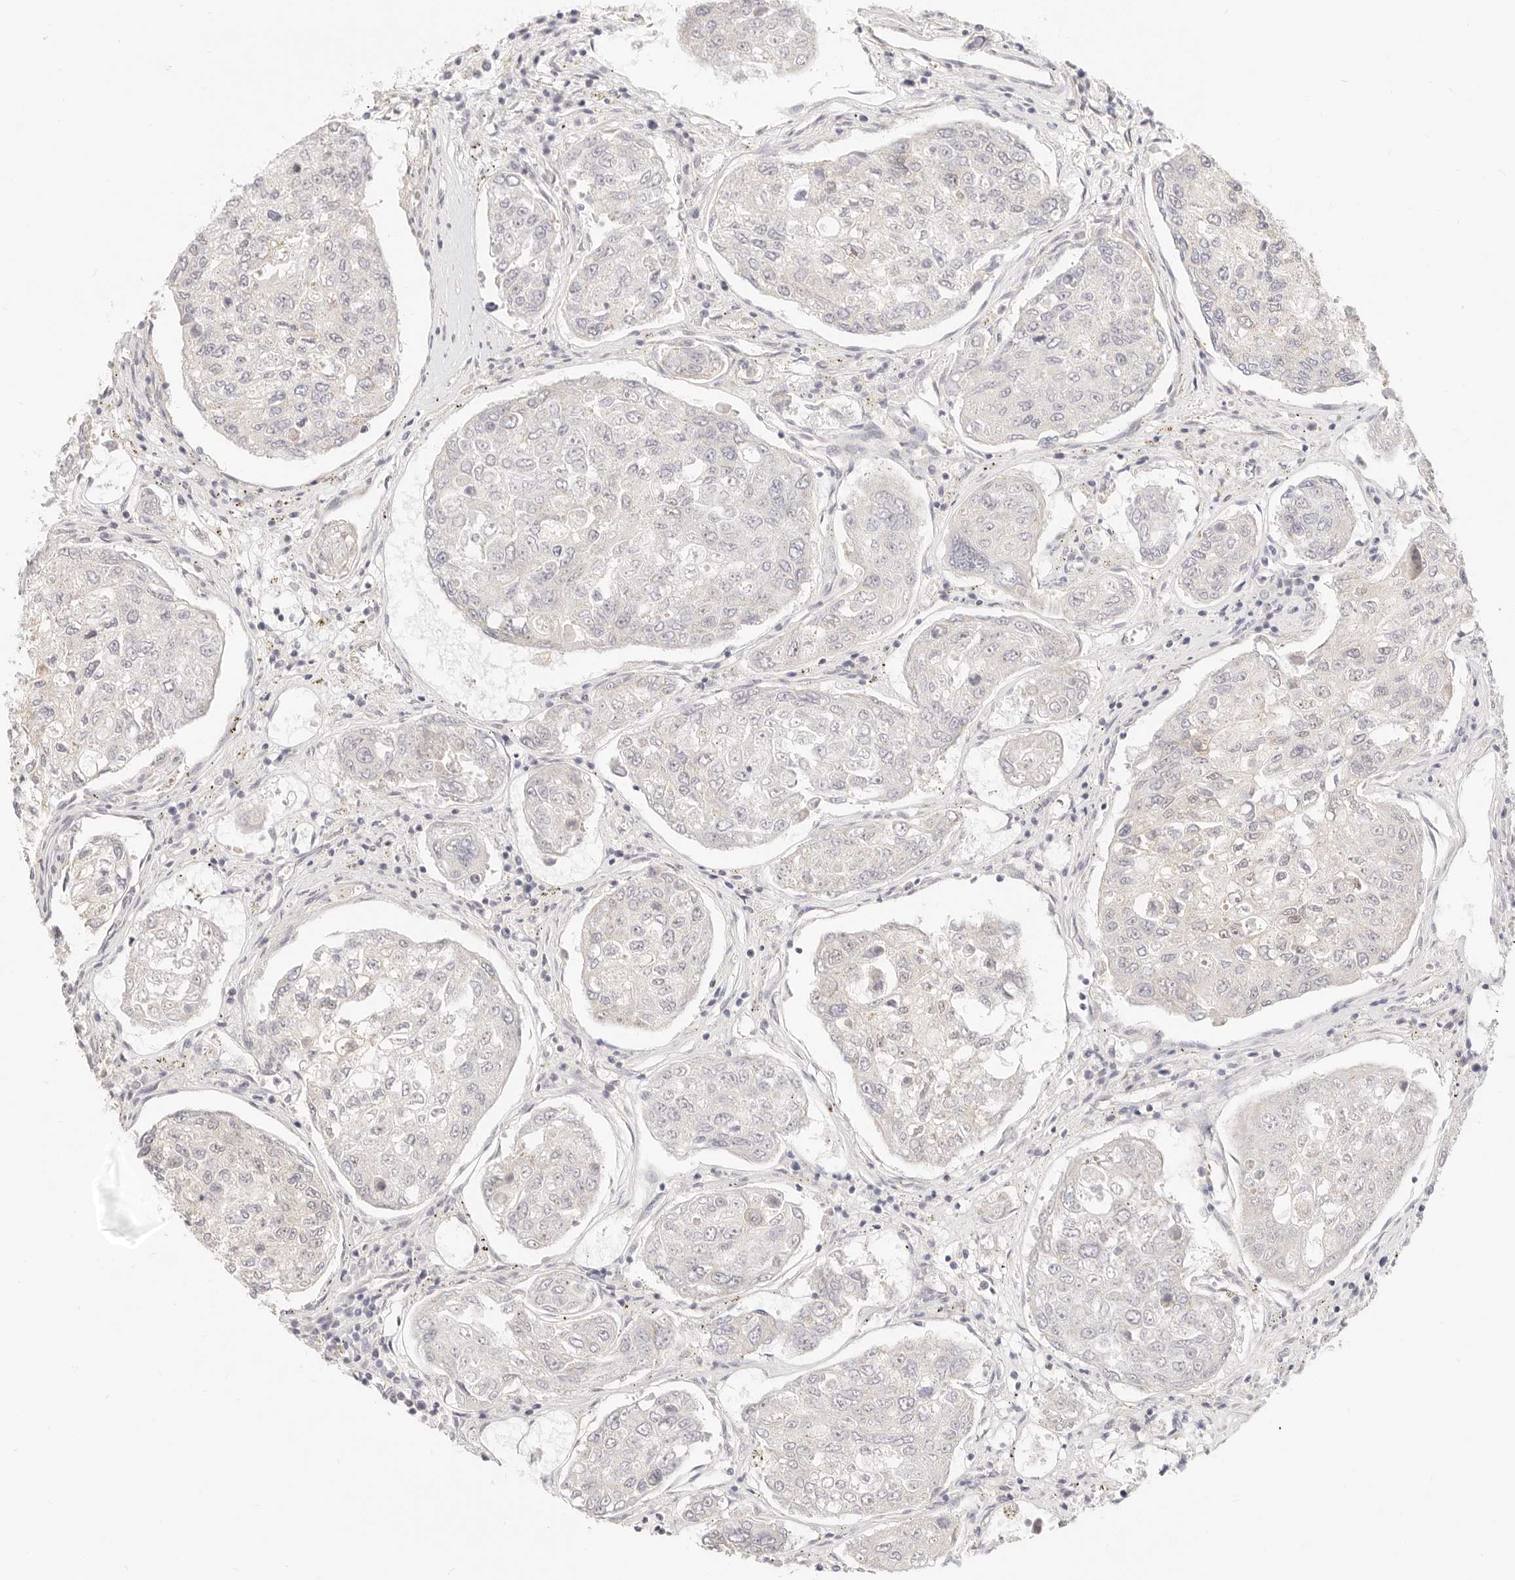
{"staining": {"intensity": "negative", "quantity": "none", "location": "none"}, "tissue": "urothelial cancer", "cell_type": "Tumor cells", "image_type": "cancer", "snomed": [{"axis": "morphology", "description": "Urothelial carcinoma, High grade"}, {"axis": "topography", "description": "Lymph node"}, {"axis": "topography", "description": "Urinary bladder"}], "caption": "Tumor cells are negative for brown protein staining in urothelial cancer.", "gene": "UBXN10", "patient": {"sex": "male", "age": 51}}